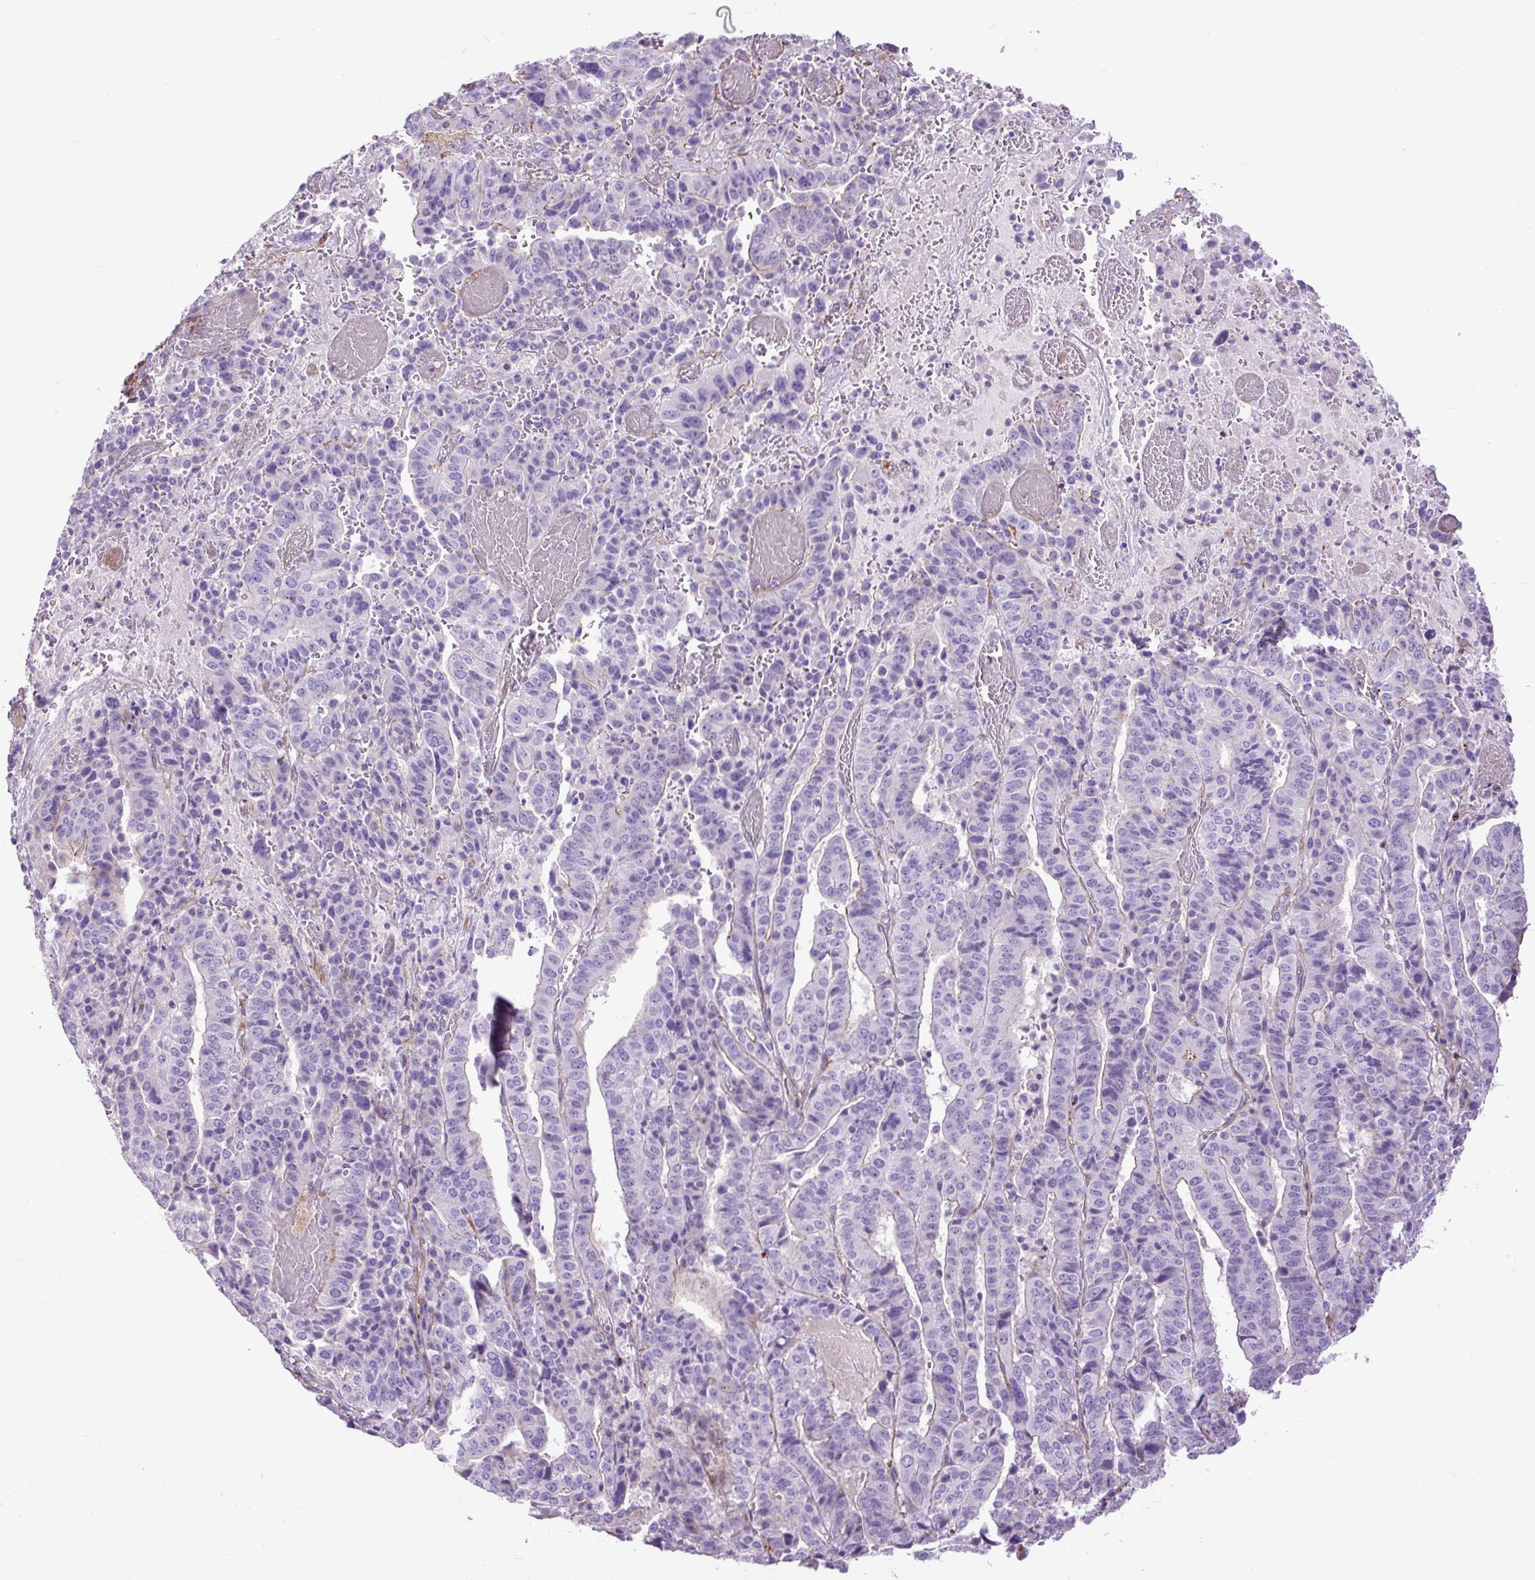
{"staining": {"intensity": "negative", "quantity": "none", "location": "none"}, "tissue": "stomach cancer", "cell_type": "Tumor cells", "image_type": "cancer", "snomed": [{"axis": "morphology", "description": "Adenocarcinoma, NOS"}, {"axis": "topography", "description": "Stomach"}], "caption": "This is an immunohistochemistry (IHC) micrograph of human adenocarcinoma (stomach). There is no expression in tumor cells.", "gene": "ZNF197", "patient": {"sex": "male", "age": 48}}